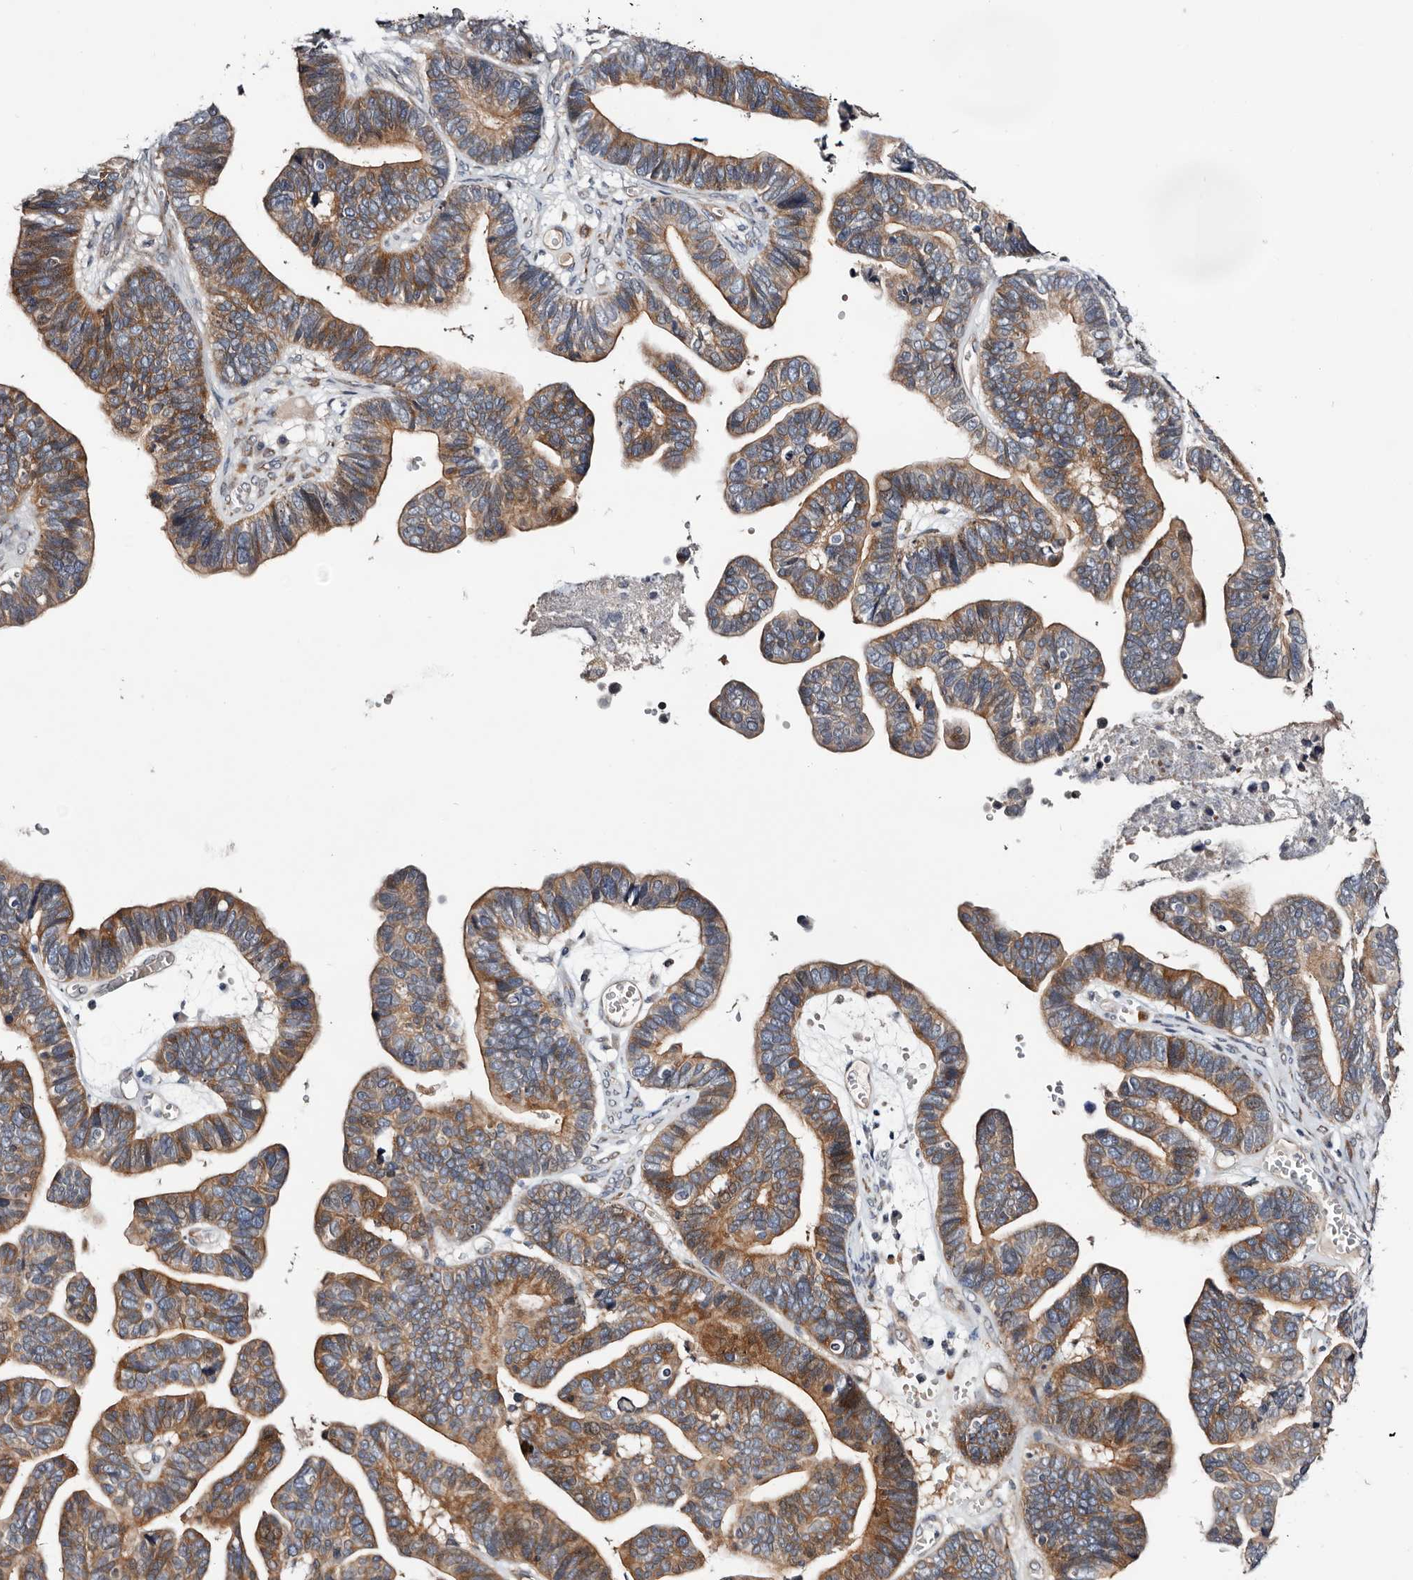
{"staining": {"intensity": "moderate", "quantity": ">75%", "location": "cytoplasmic/membranous"}, "tissue": "ovarian cancer", "cell_type": "Tumor cells", "image_type": "cancer", "snomed": [{"axis": "morphology", "description": "Cystadenocarcinoma, serous, NOS"}, {"axis": "topography", "description": "Ovary"}], "caption": "Immunohistochemical staining of human serous cystadenocarcinoma (ovarian) displays medium levels of moderate cytoplasmic/membranous staining in about >75% of tumor cells.", "gene": "USH1C", "patient": {"sex": "female", "age": 56}}